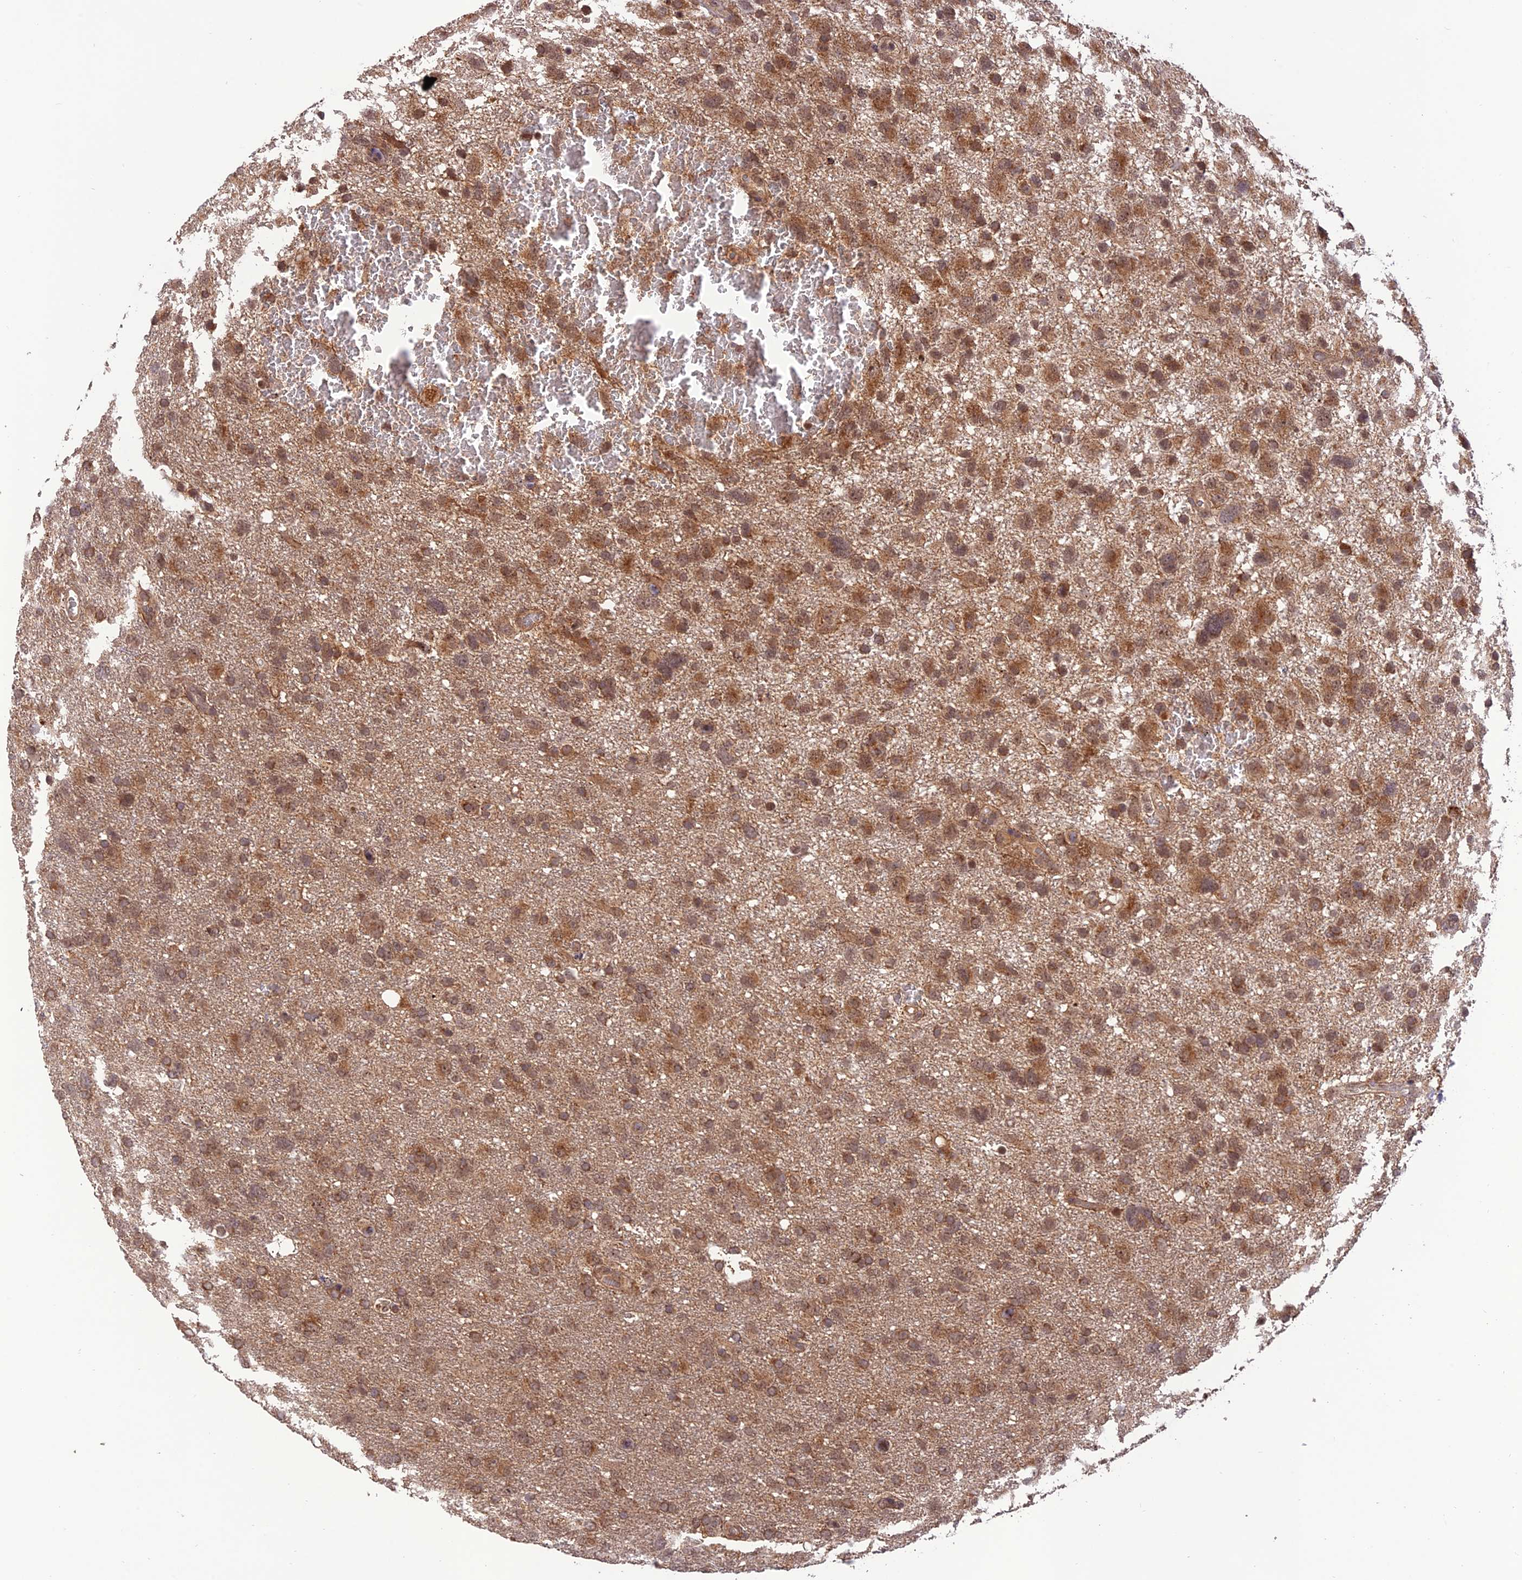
{"staining": {"intensity": "moderate", "quantity": ">75%", "location": "cytoplasmic/membranous,nuclear"}, "tissue": "glioma", "cell_type": "Tumor cells", "image_type": "cancer", "snomed": [{"axis": "morphology", "description": "Glioma, malignant, High grade"}, {"axis": "topography", "description": "Brain"}], "caption": "DAB immunohistochemical staining of human glioma reveals moderate cytoplasmic/membranous and nuclear protein staining in approximately >75% of tumor cells.", "gene": "REV1", "patient": {"sex": "male", "age": 61}}